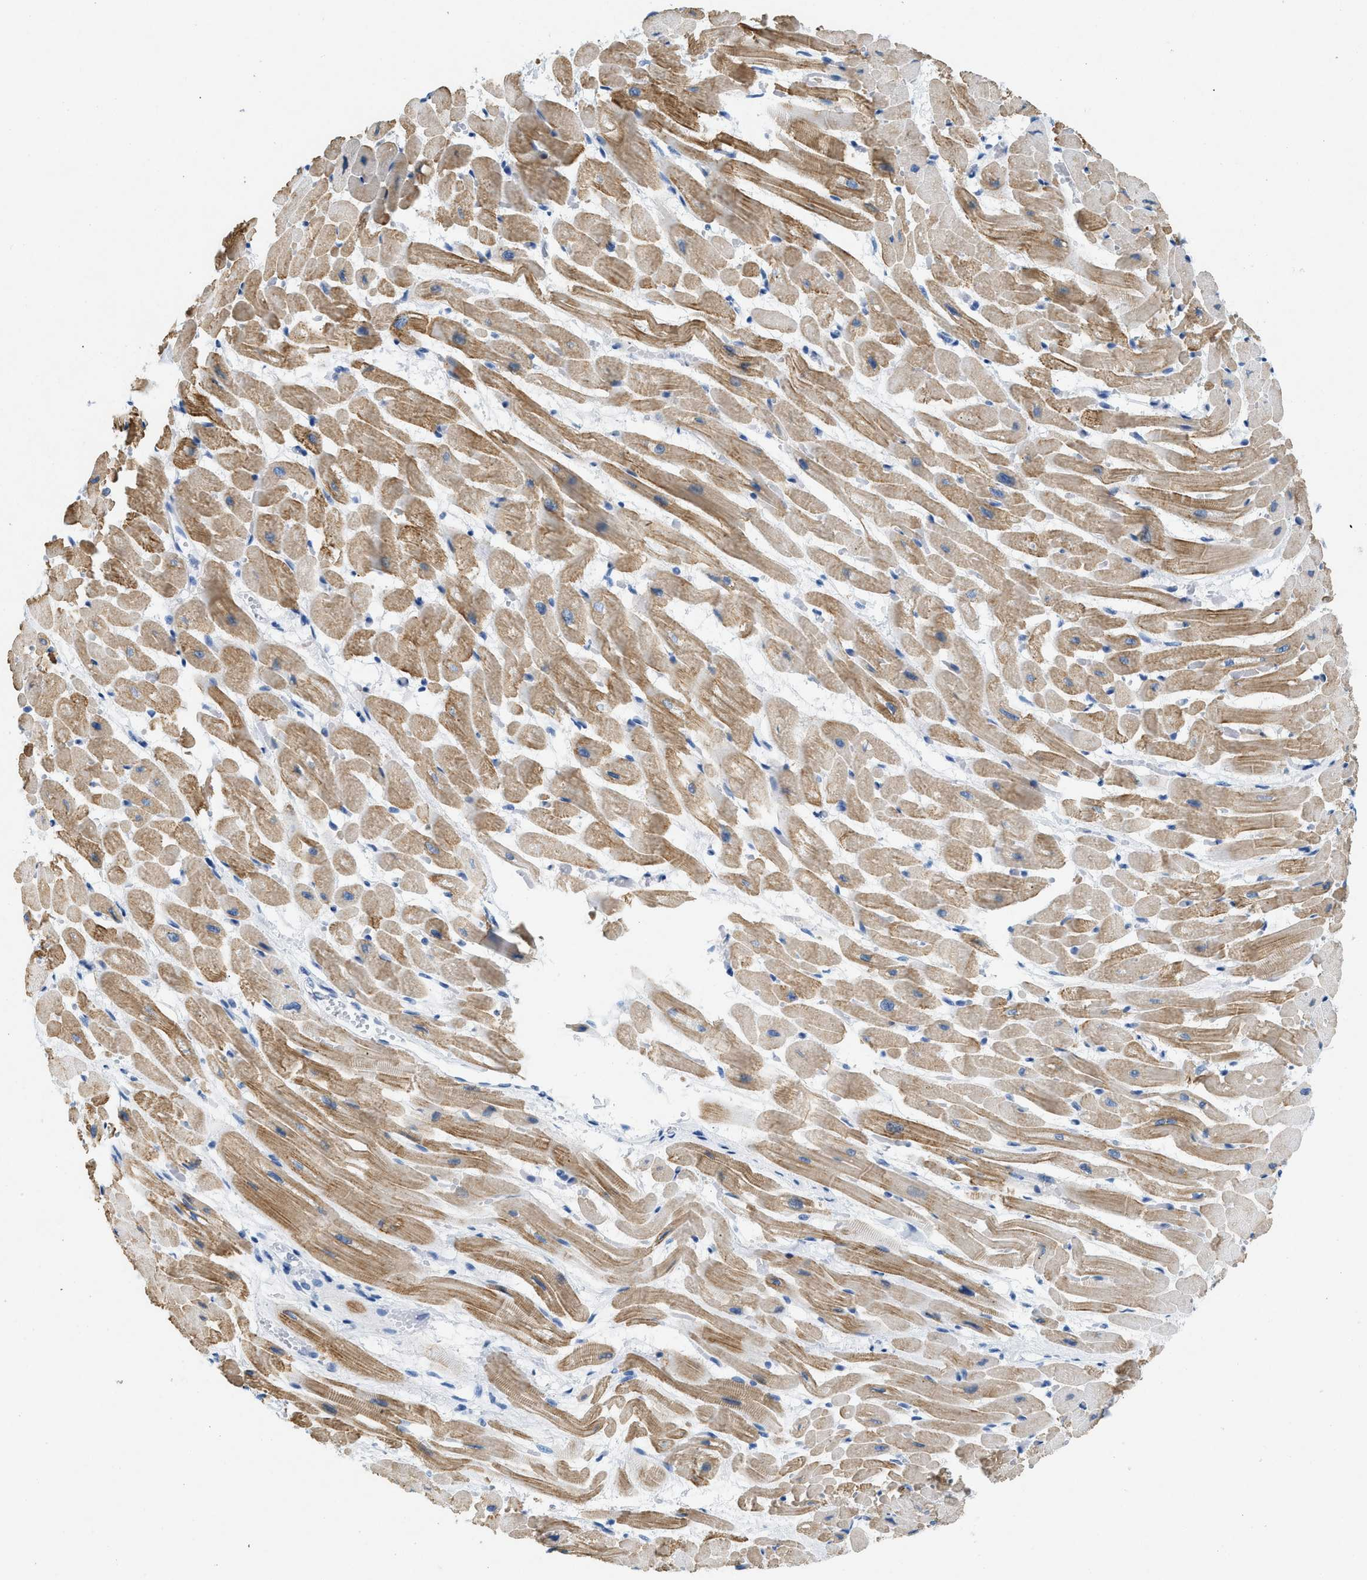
{"staining": {"intensity": "moderate", "quantity": ">75%", "location": "cytoplasmic/membranous"}, "tissue": "heart muscle", "cell_type": "Cardiomyocytes", "image_type": "normal", "snomed": [{"axis": "morphology", "description": "Normal tissue, NOS"}, {"axis": "topography", "description": "Heart"}], "caption": "A brown stain highlights moderate cytoplasmic/membranous staining of a protein in cardiomyocytes of benign human heart muscle.", "gene": "HHATL", "patient": {"sex": "male", "age": 45}}